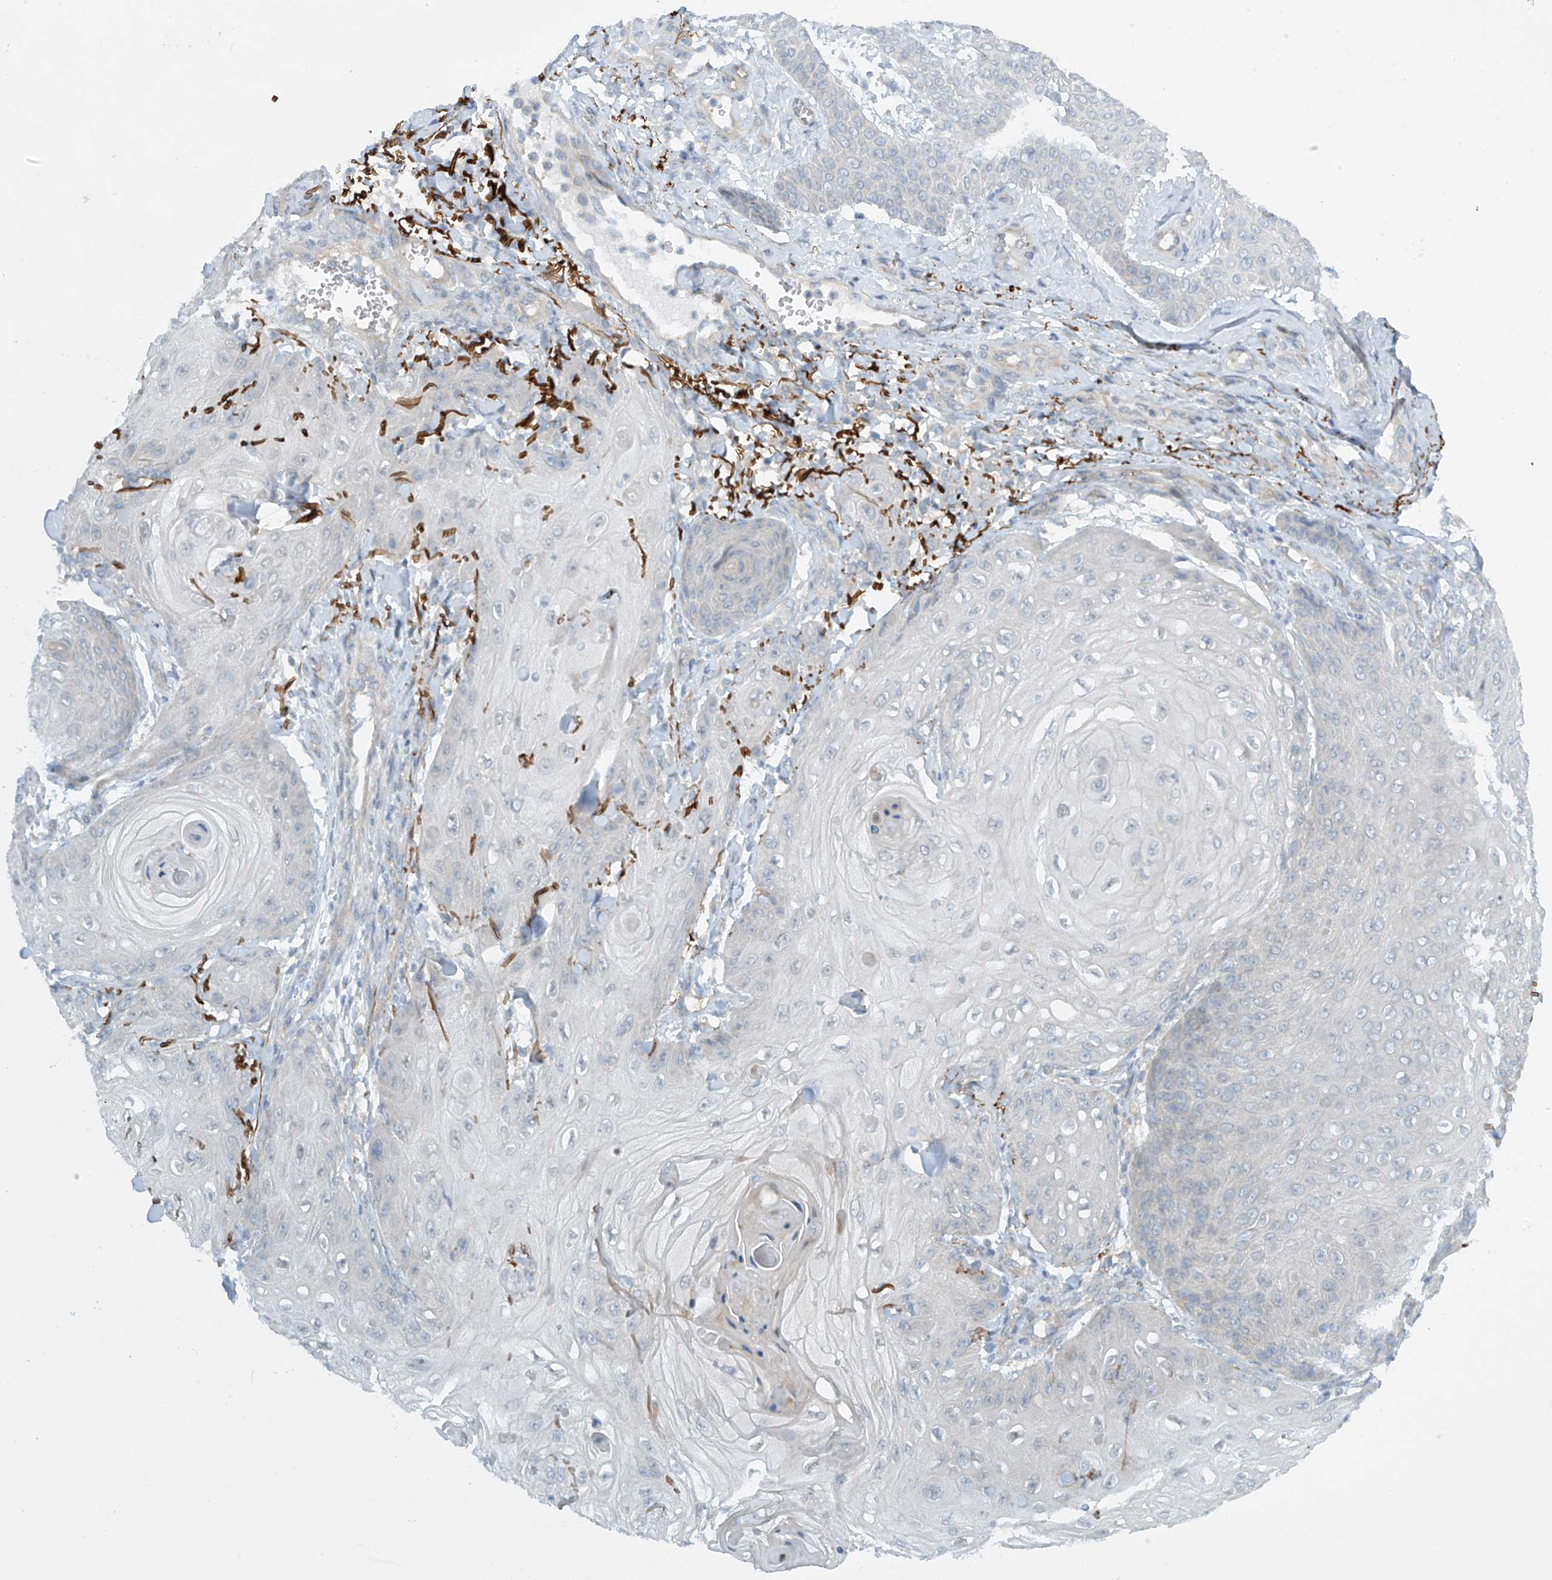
{"staining": {"intensity": "negative", "quantity": "none", "location": "none"}, "tissue": "skin cancer", "cell_type": "Tumor cells", "image_type": "cancer", "snomed": [{"axis": "morphology", "description": "Squamous cell carcinoma, NOS"}, {"axis": "topography", "description": "Skin"}], "caption": "Tumor cells show no significant positivity in skin cancer (squamous cell carcinoma).", "gene": "FSD1L", "patient": {"sex": "male", "age": 74}}